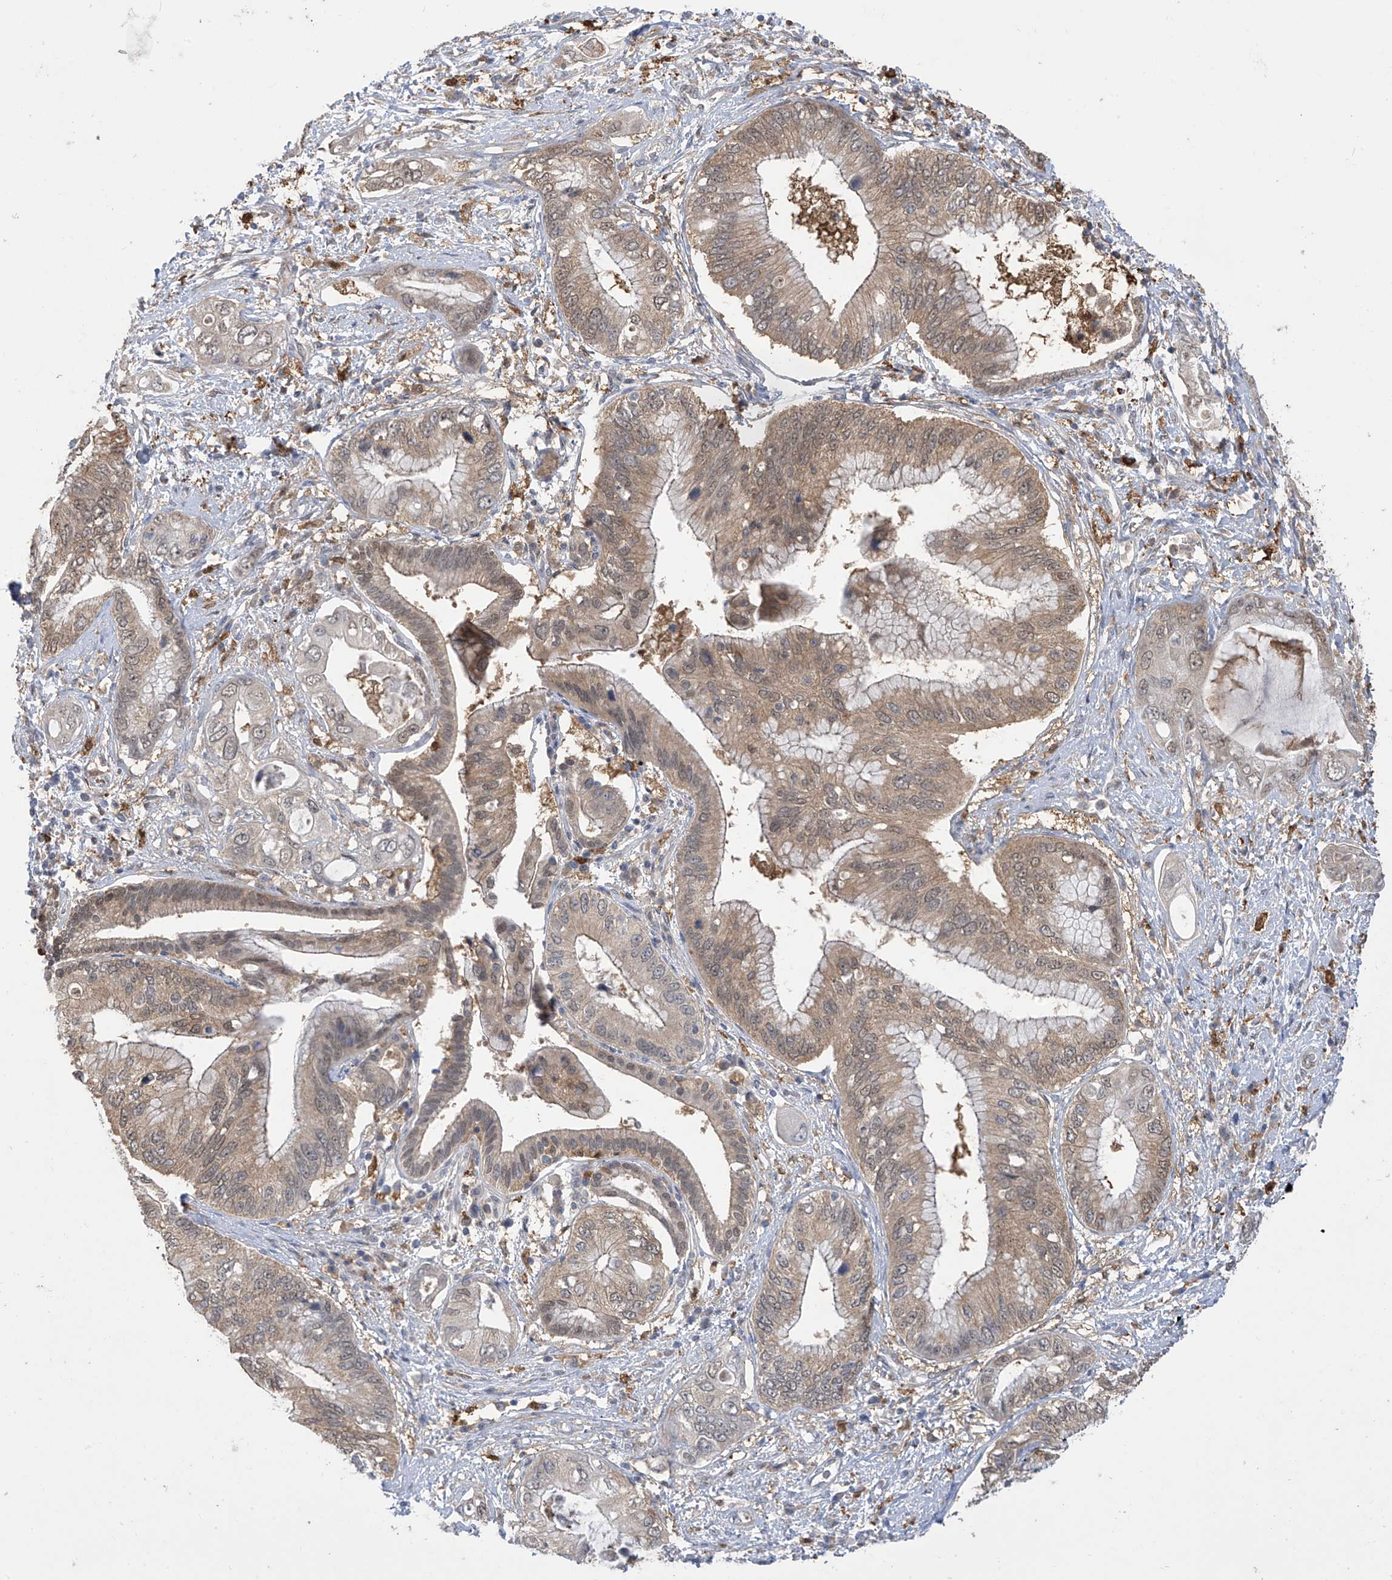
{"staining": {"intensity": "moderate", "quantity": ">75%", "location": "cytoplasmic/membranous,nuclear"}, "tissue": "pancreatic cancer", "cell_type": "Tumor cells", "image_type": "cancer", "snomed": [{"axis": "morphology", "description": "Inflammation, NOS"}, {"axis": "morphology", "description": "Adenocarcinoma, NOS"}, {"axis": "topography", "description": "Pancreas"}], "caption": "High-power microscopy captured an IHC photomicrograph of pancreatic adenocarcinoma, revealing moderate cytoplasmic/membranous and nuclear expression in approximately >75% of tumor cells.", "gene": "IDH1", "patient": {"sex": "female", "age": 56}}